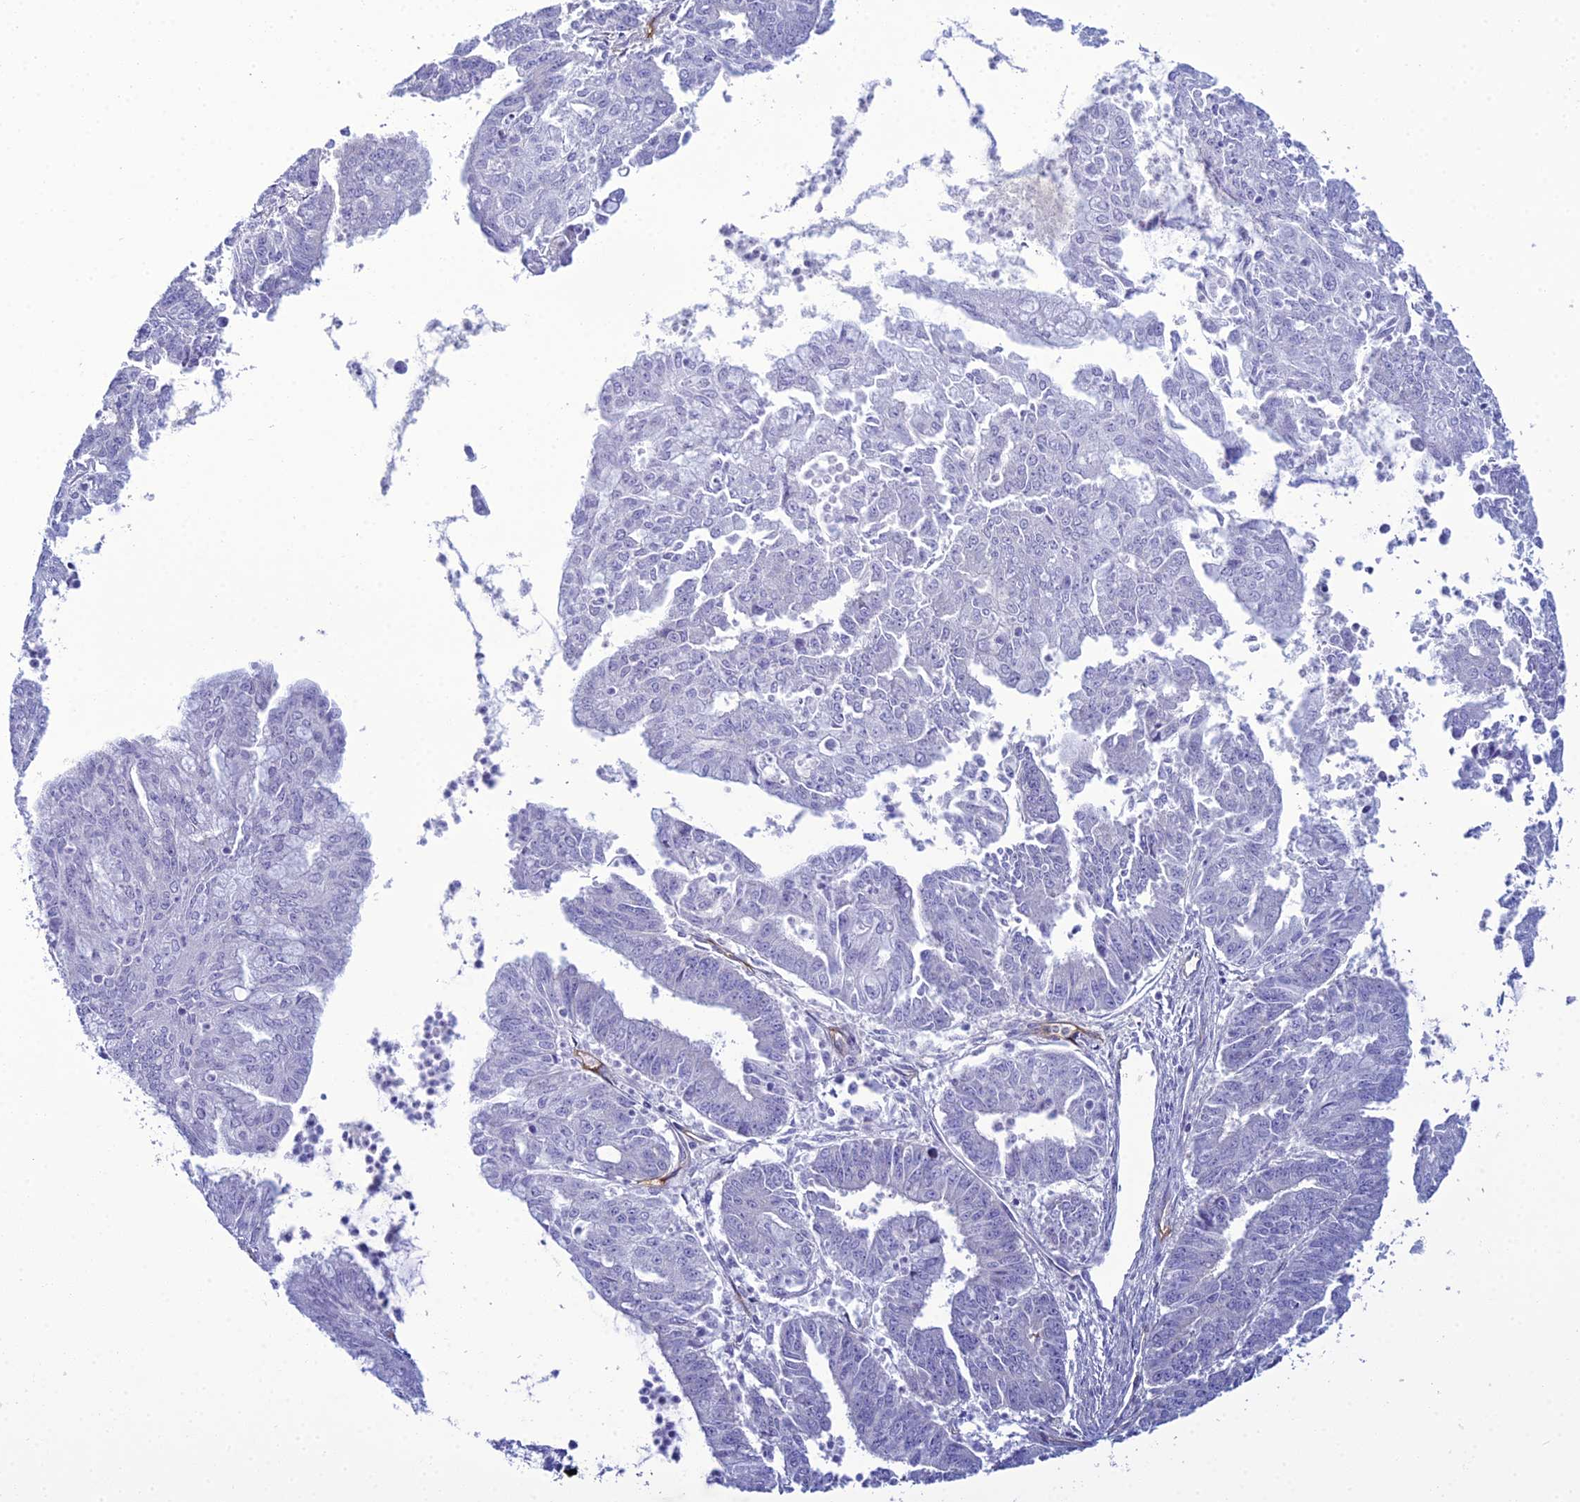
{"staining": {"intensity": "negative", "quantity": "none", "location": "none"}, "tissue": "endometrial cancer", "cell_type": "Tumor cells", "image_type": "cancer", "snomed": [{"axis": "morphology", "description": "Adenocarcinoma, NOS"}, {"axis": "topography", "description": "Endometrium"}], "caption": "IHC image of endometrial adenocarcinoma stained for a protein (brown), which shows no expression in tumor cells.", "gene": "ACE", "patient": {"sex": "female", "age": 73}}